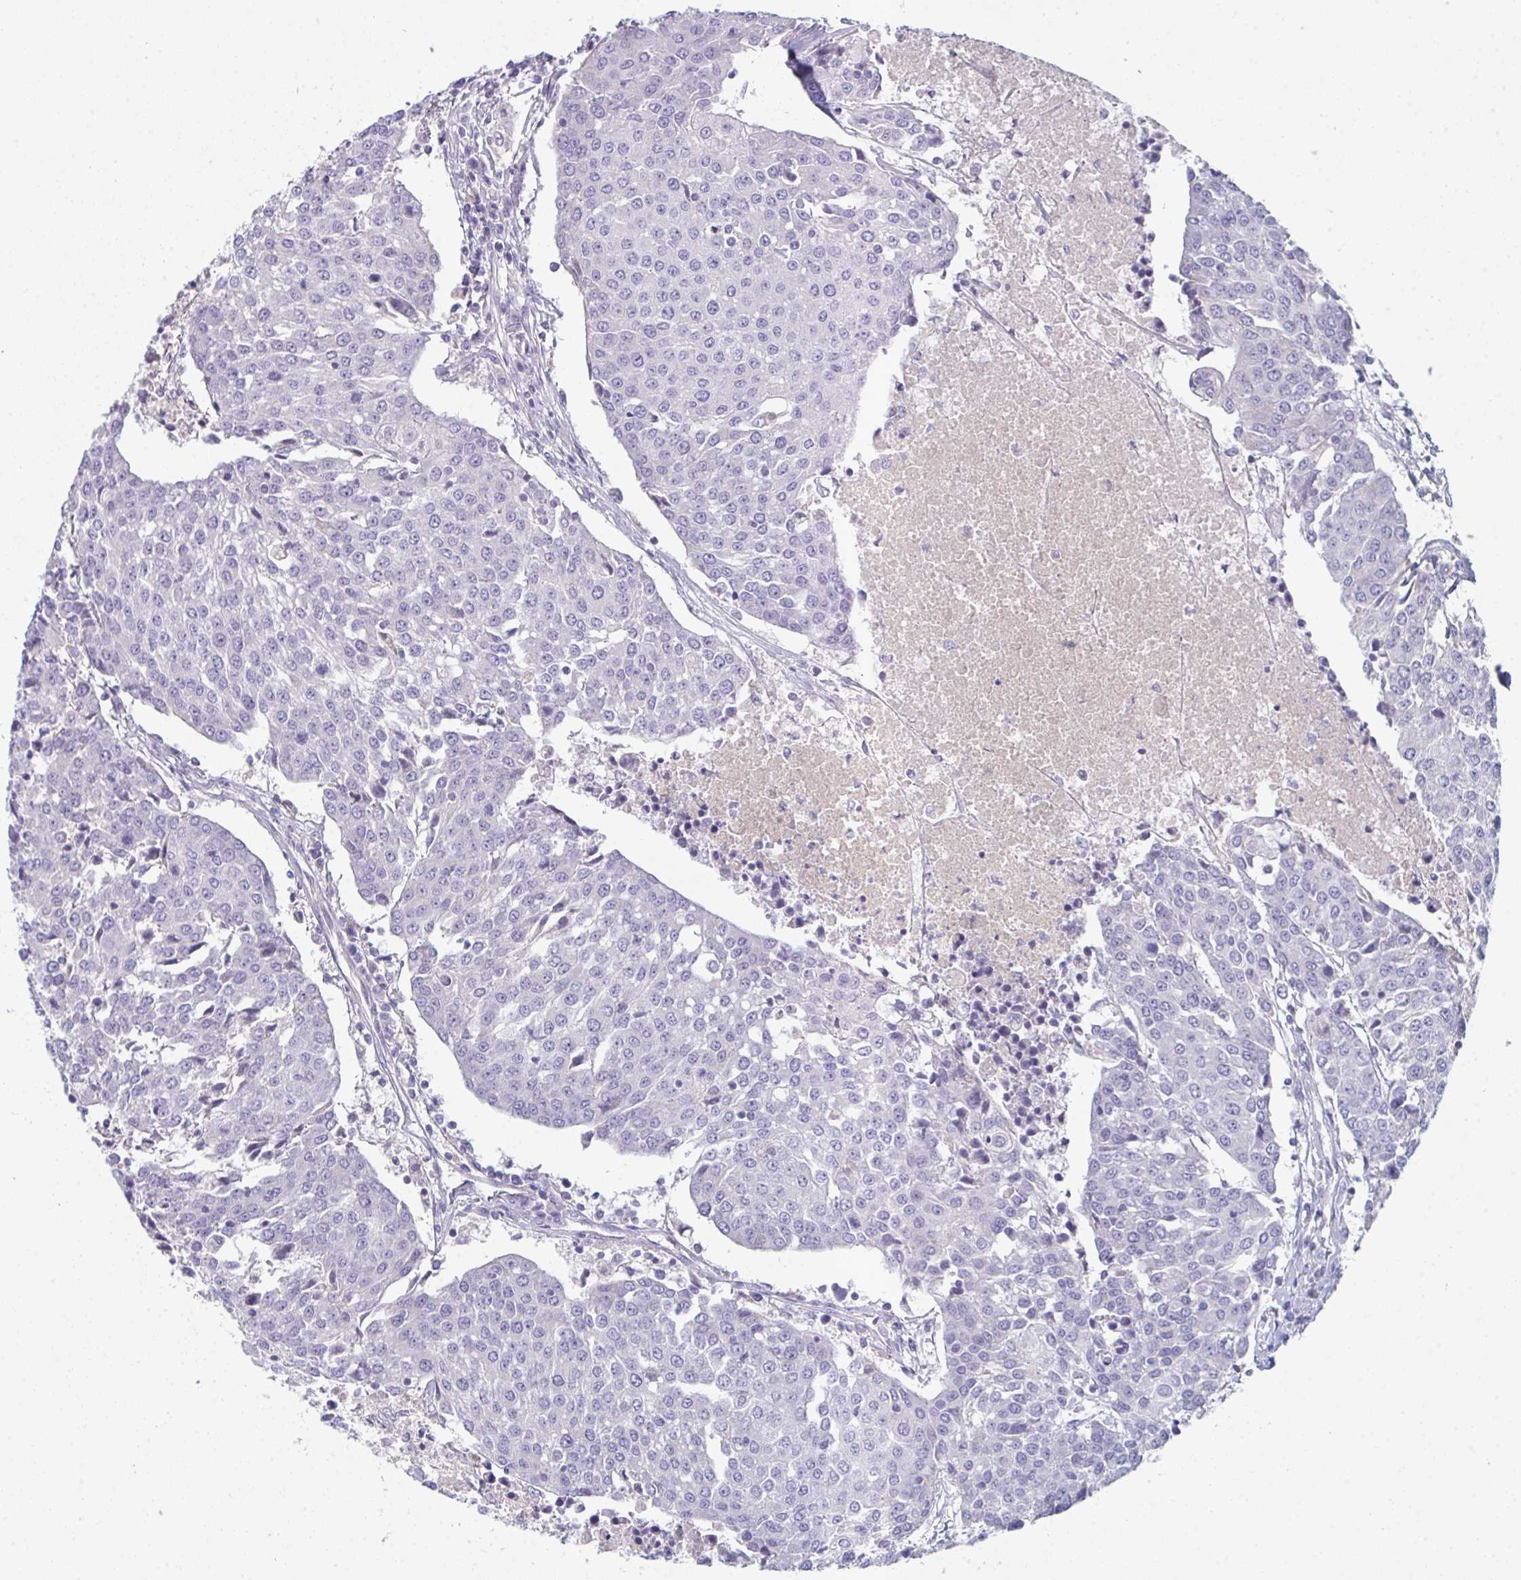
{"staining": {"intensity": "negative", "quantity": "none", "location": "none"}, "tissue": "urothelial cancer", "cell_type": "Tumor cells", "image_type": "cancer", "snomed": [{"axis": "morphology", "description": "Urothelial carcinoma, High grade"}, {"axis": "topography", "description": "Urinary bladder"}], "caption": "Immunohistochemistry (IHC) micrograph of human urothelial cancer stained for a protein (brown), which demonstrates no positivity in tumor cells. Brightfield microscopy of IHC stained with DAB (3,3'-diaminobenzidine) (brown) and hematoxylin (blue), captured at high magnification.", "gene": "HGFAC", "patient": {"sex": "female", "age": 85}}